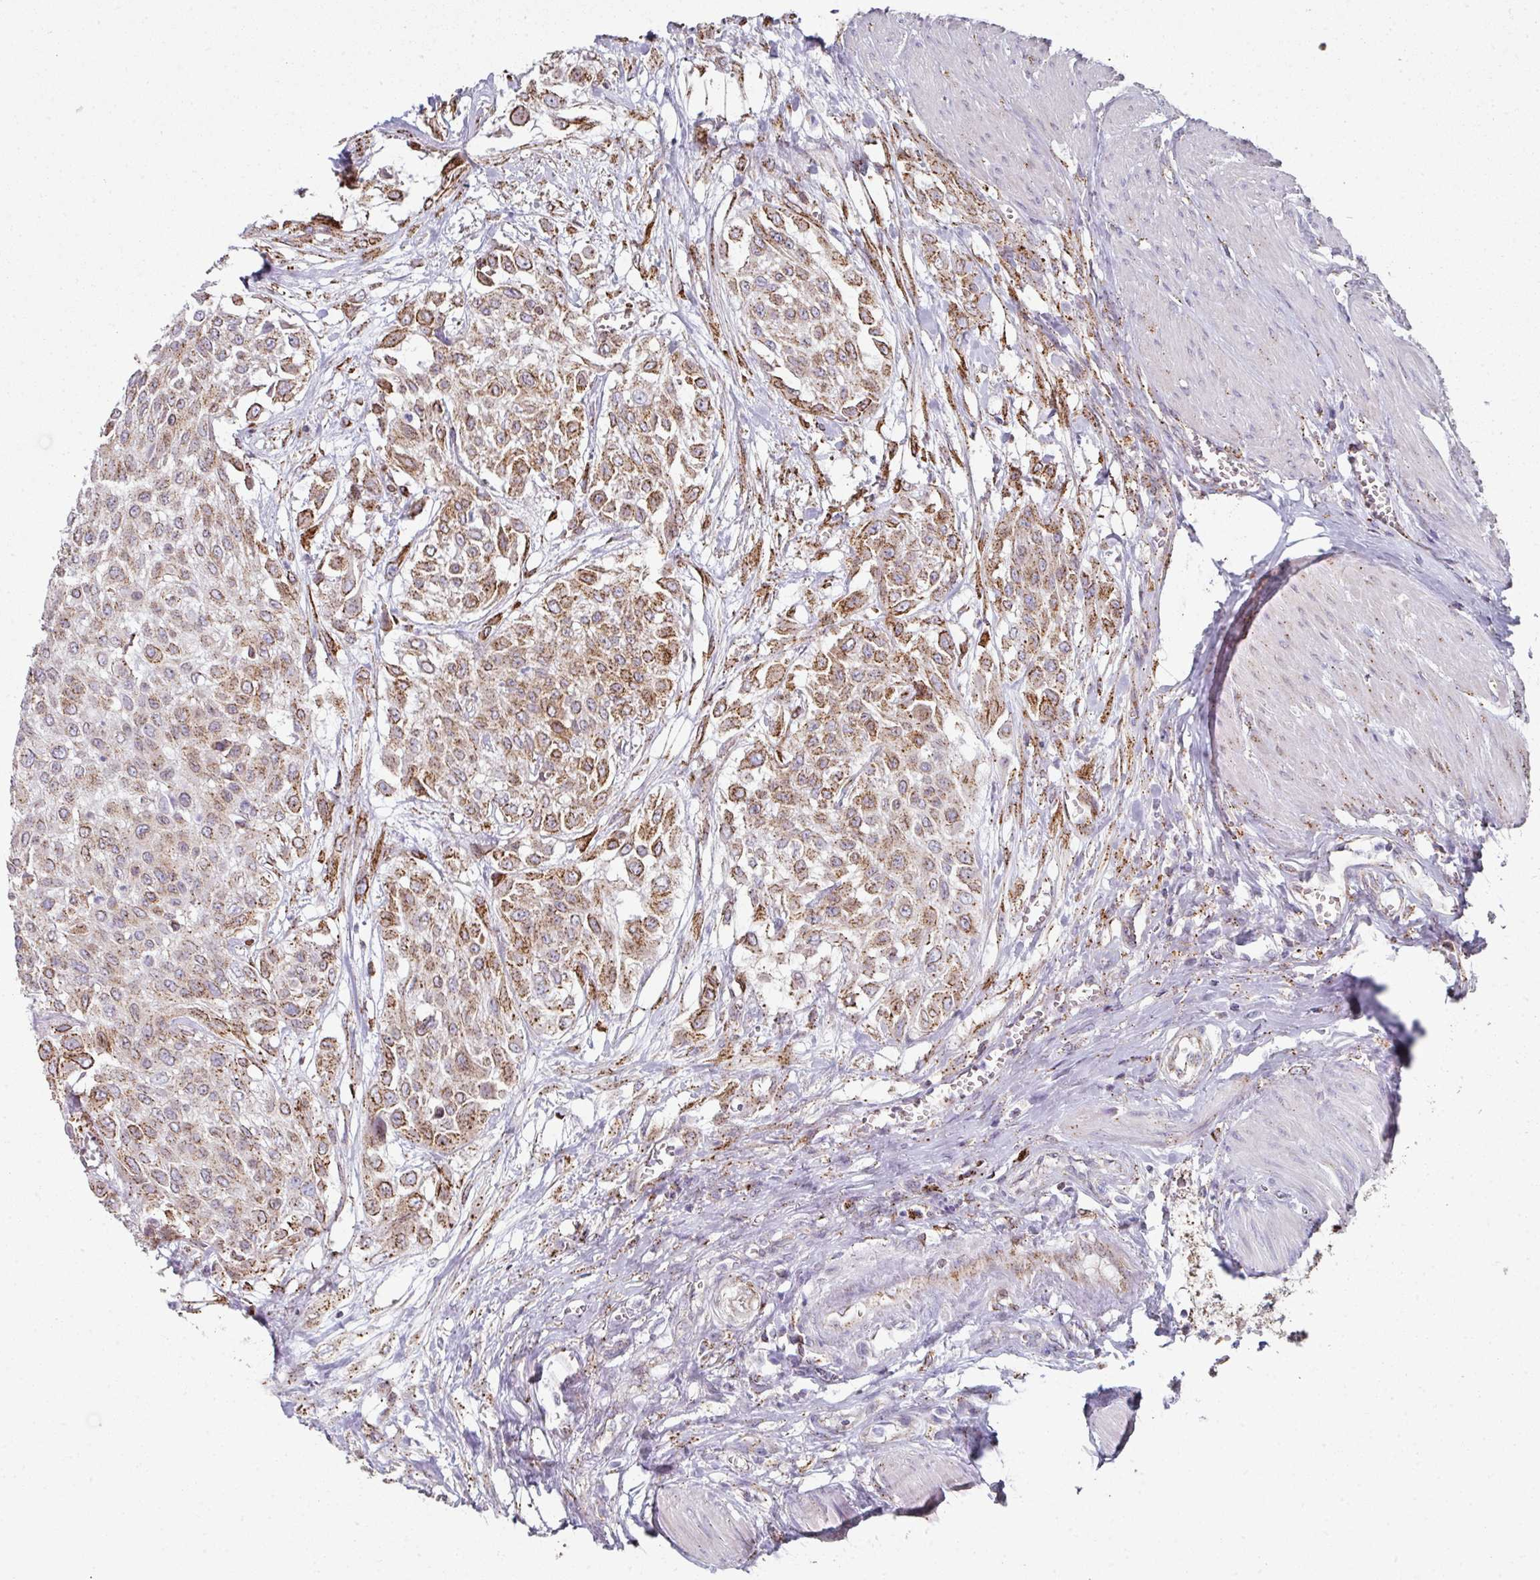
{"staining": {"intensity": "moderate", "quantity": ">75%", "location": "cytoplasmic/membranous"}, "tissue": "urothelial cancer", "cell_type": "Tumor cells", "image_type": "cancer", "snomed": [{"axis": "morphology", "description": "Urothelial carcinoma, High grade"}, {"axis": "topography", "description": "Urinary bladder"}], "caption": "High-power microscopy captured an IHC histopathology image of urothelial carcinoma (high-grade), revealing moderate cytoplasmic/membranous staining in about >75% of tumor cells.", "gene": "CCDC85B", "patient": {"sex": "male", "age": 57}}